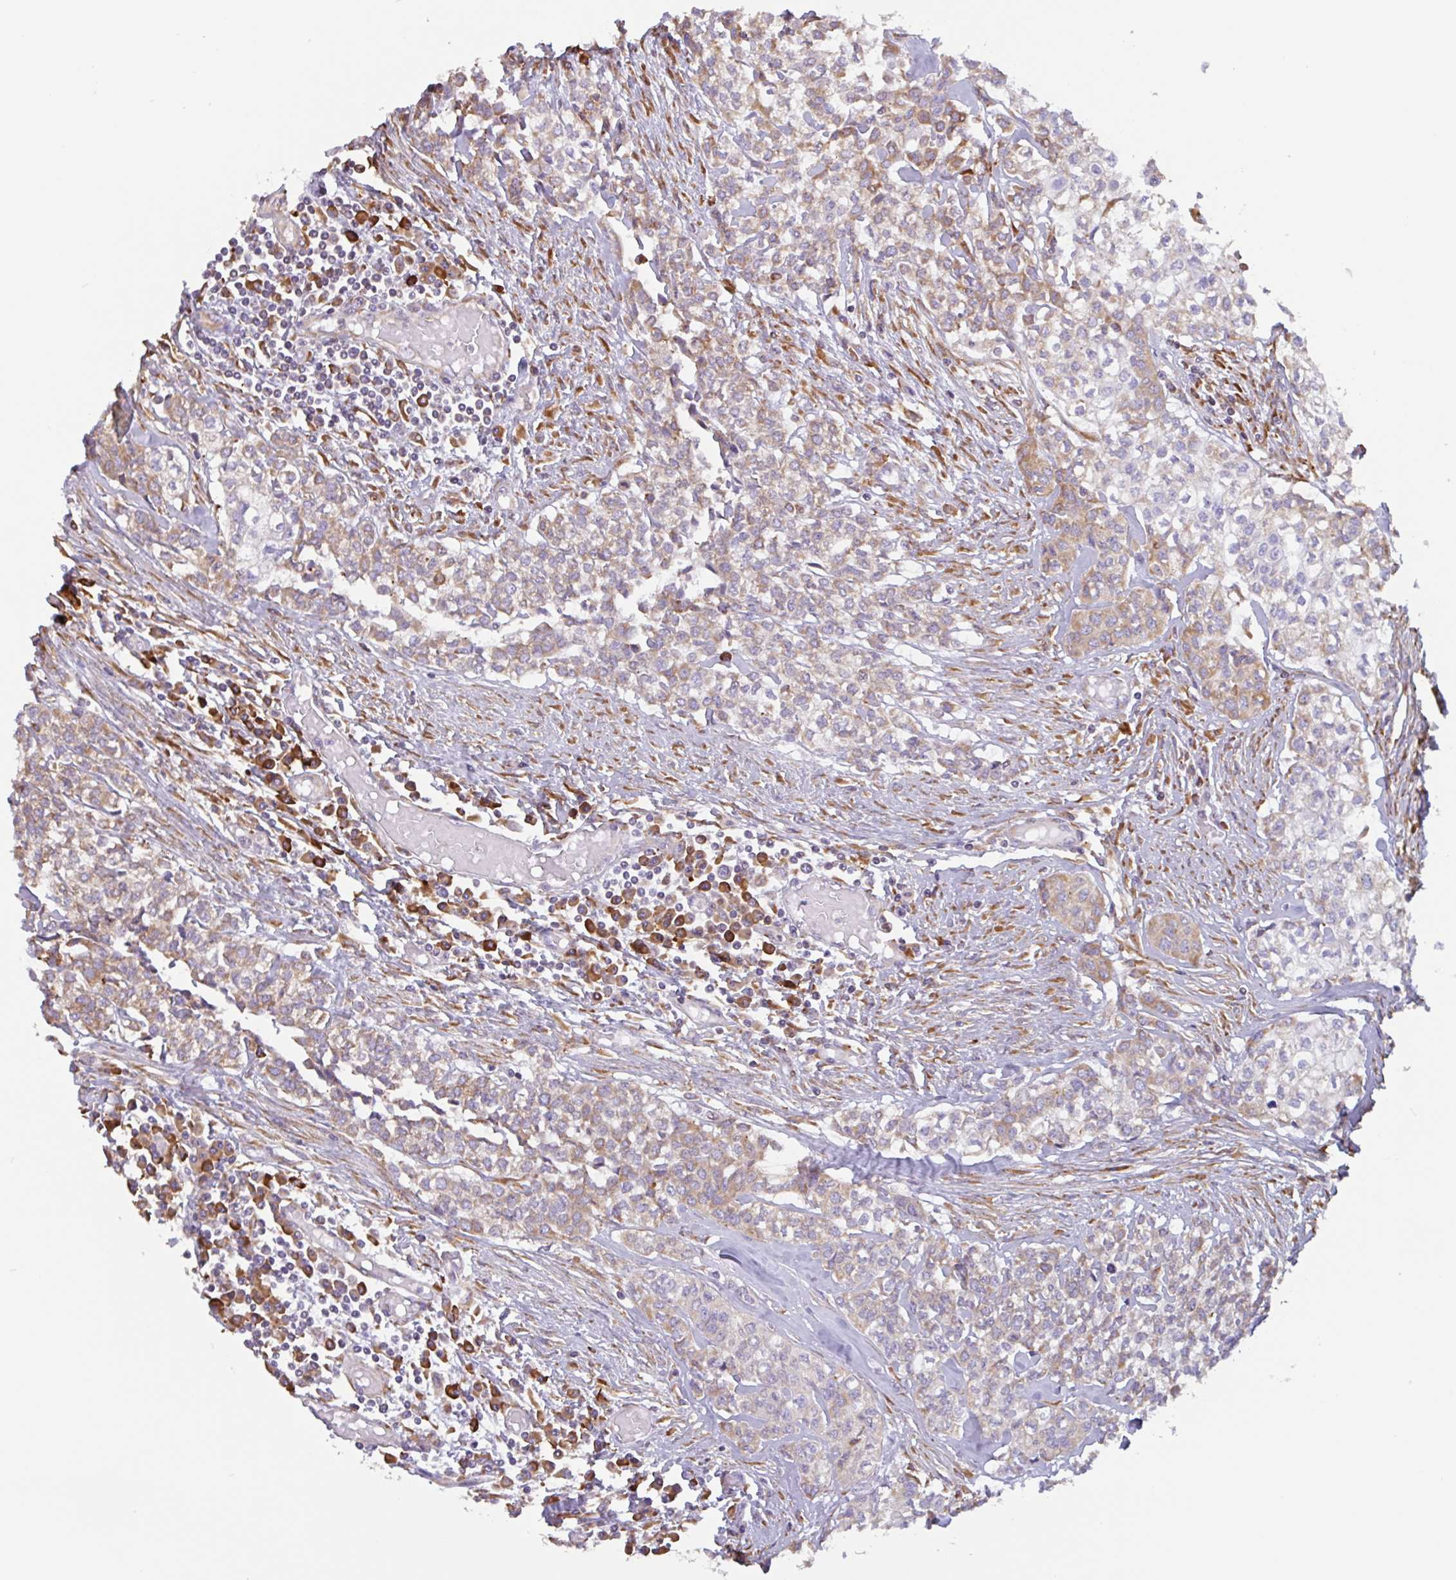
{"staining": {"intensity": "weak", "quantity": ">75%", "location": "cytoplasmic/membranous"}, "tissue": "head and neck cancer", "cell_type": "Tumor cells", "image_type": "cancer", "snomed": [{"axis": "morphology", "description": "Adenocarcinoma, NOS"}, {"axis": "topography", "description": "Head-Neck"}], "caption": "Head and neck cancer (adenocarcinoma) stained with immunohistochemistry displays weak cytoplasmic/membranous staining in about >75% of tumor cells. The protein is shown in brown color, while the nuclei are stained blue.", "gene": "DOK4", "patient": {"sex": "male", "age": 81}}